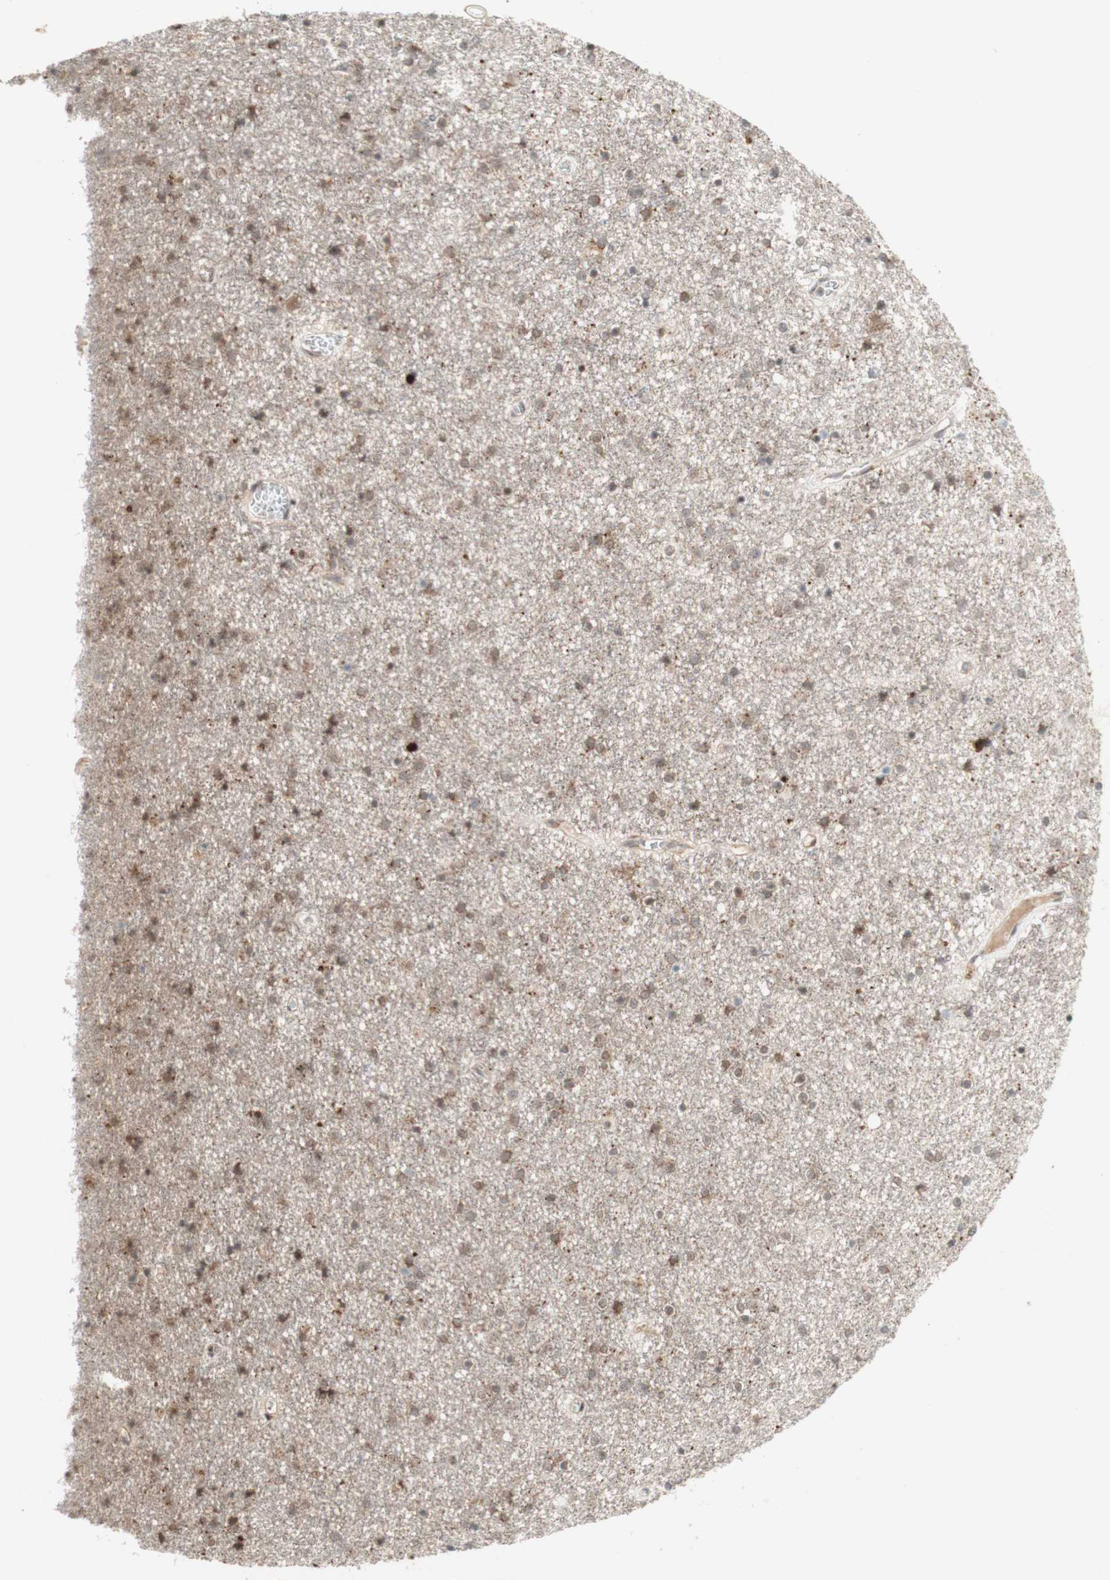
{"staining": {"intensity": "weak", "quantity": "25%-75%", "location": "cytoplasmic/membranous"}, "tissue": "caudate", "cell_type": "Glial cells", "image_type": "normal", "snomed": [{"axis": "morphology", "description": "Normal tissue, NOS"}, {"axis": "topography", "description": "Lateral ventricle wall"}], "caption": "A brown stain highlights weak cytoplasmic/membranous expression of a protein in glial cells of unremarkable human caudate.", "gene": "CYLD", "patient": {"sex": "female", "age": 54}}